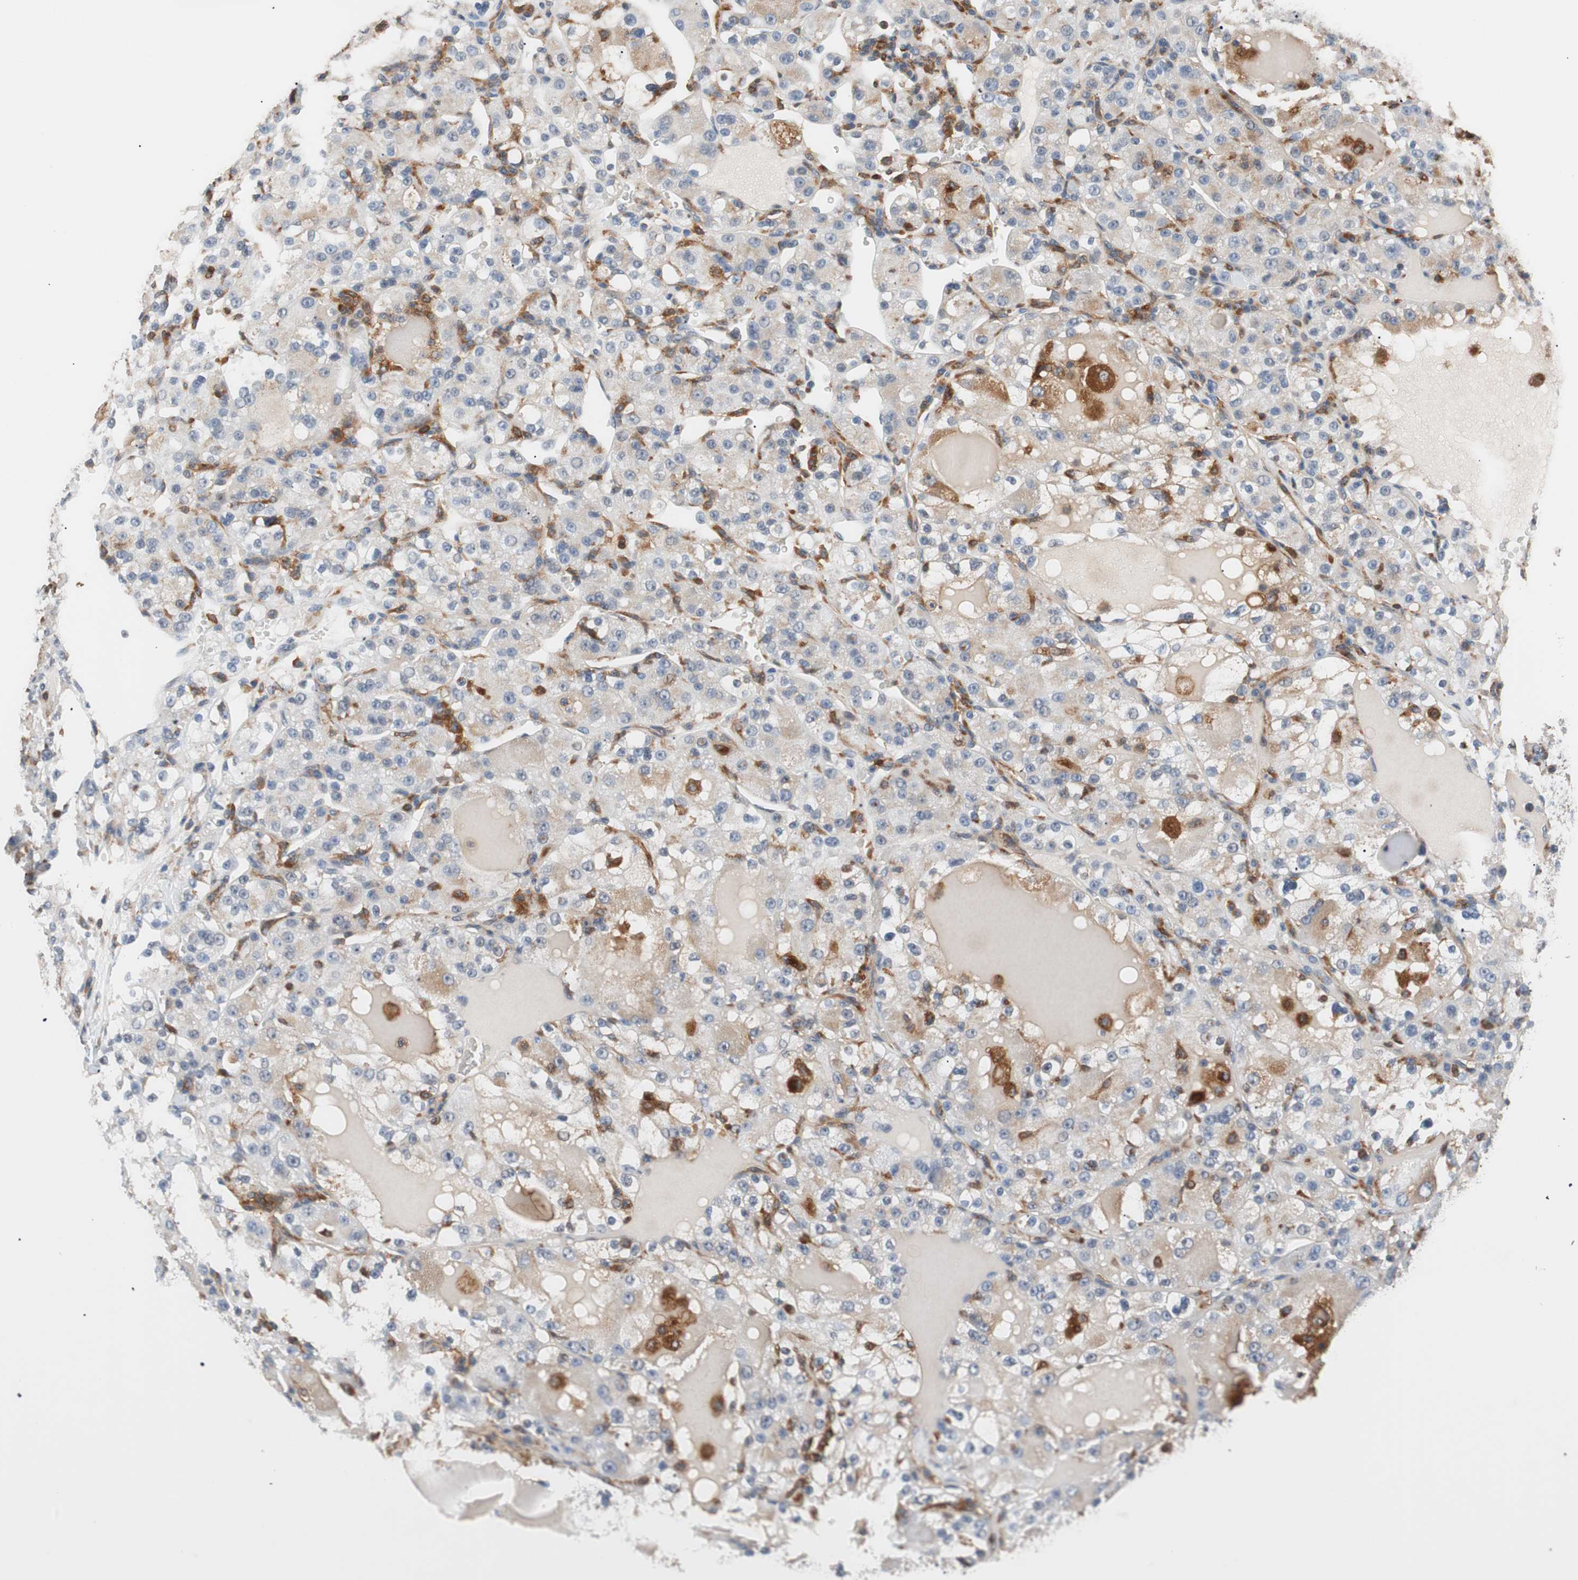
{"staining": {"intensity": "weak", "quantity": "<25%", "location": "cytoplasmic/membranous"}, "tissue": "renal cancer", "cell_type": "Tumor cells", "image_type": "cancer", "snomed": [{"axis": "morphology", "description": "Normal tissue, NOS"}, {"axis": "morphology", "description": "Adenocarcinoma, NOS"}, {"axis": "topography", "description": "Kidney"}], "caption": "DAB immunohistochemical staining of human adenocarcinoma (renal) reveals no significant expression in tumor cells. (DAB IHC with hematoxylin counter stain).", "gene": "LITAF", "patient": {"sex": "male", "age": 61}}